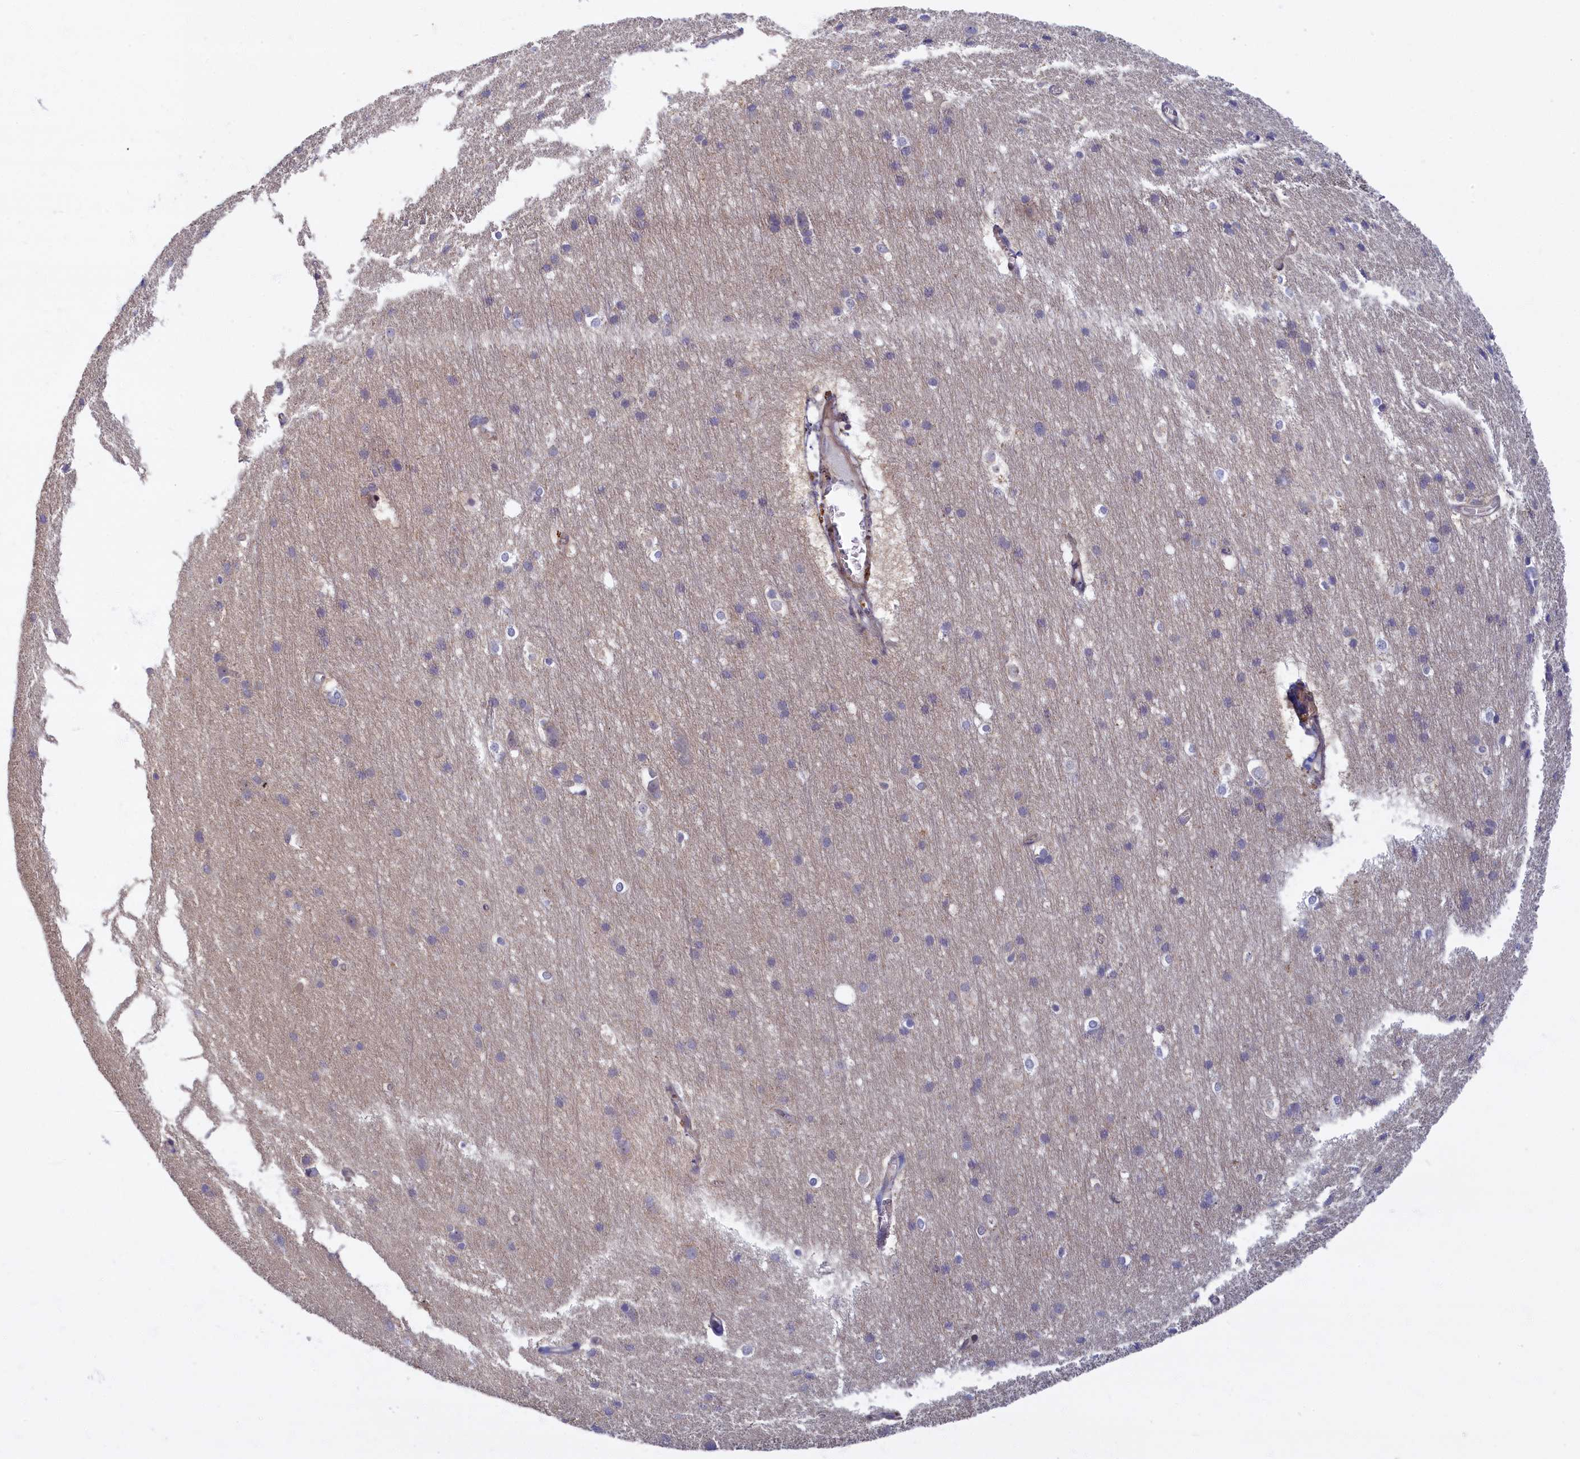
{"staining": {"intensity": "weak", "quantity": "25%-75%", "location": "none"}, "tissue": "cerebral cortex", "cell_type": "Endothelial cells", "image_type": "normal", "snomed": [{"axis": "morphology", "description": "Normal tissue, NOS"}, {"axis": "topography", "description": "Cerebral cortex"}], "caption": "Weak None positivity for a protein is seen in approximately 25%-75% of endothelial cells of benign cerebral cortex using IHC.", "gene": "TRPM4", "patient": {"sex": "male", "age": 54}}